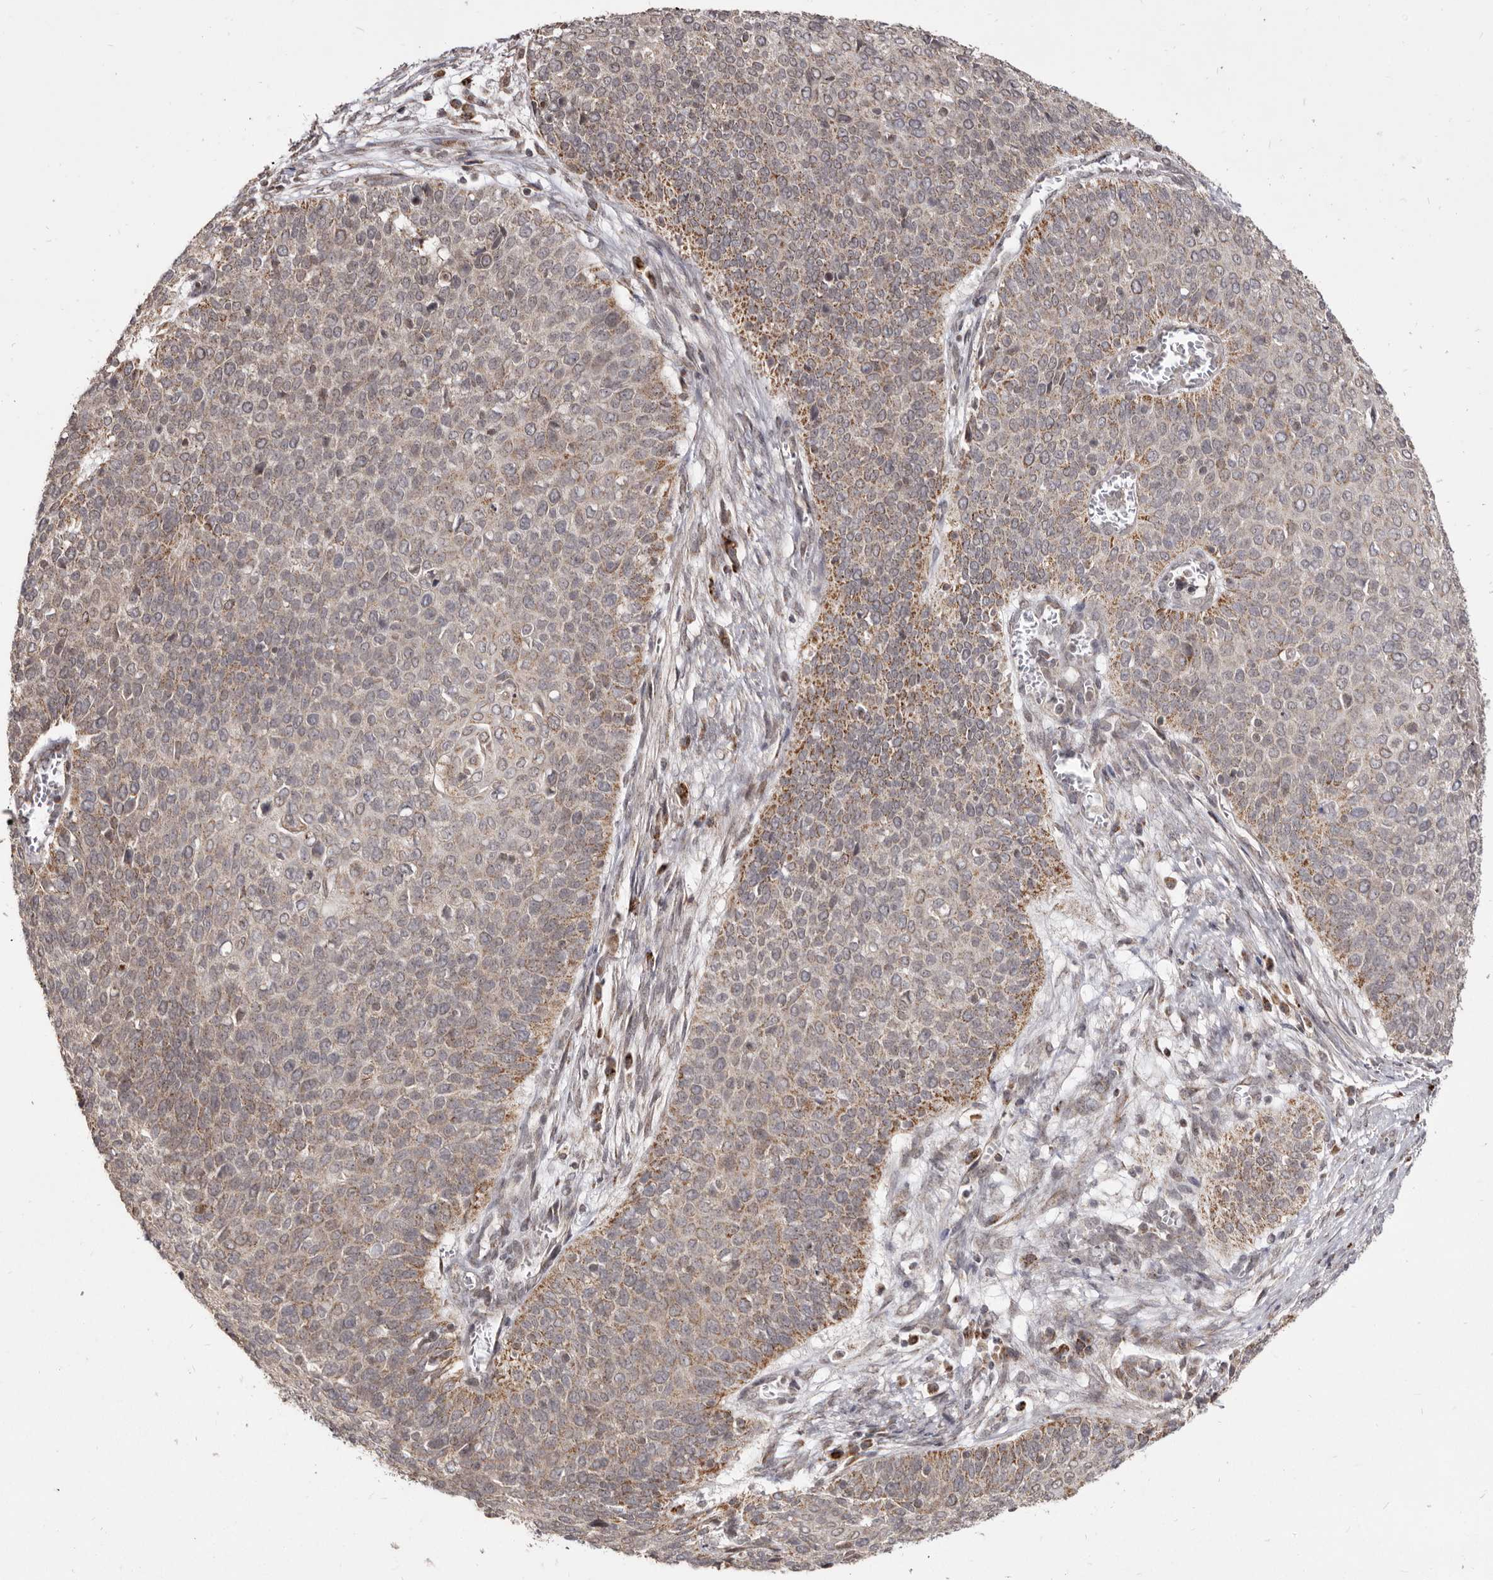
{"staining": {"intensity": "moderate", "quantity": "<25%", "location": "cytoplasmic/membranous"}, "tissue": "cervical cancer", "cell_type": "Tumor cells", "image_type": "cancer", "snomed": [{"axis": "morphology", "description": "Squamous cell carcinoma, NOS"}, {"axis": "topography", "description": "Cervix"}], "caption": "Immunohistochemistry (IHC) histopathology image of neoplastic tissue: human cervical squamous cell carcinoma stained using IHC demonstrates low levels of moderate protein expression localized specifically in the cytoplasmic/membranous of tumor cells, appearing as a cytoplasmic/membranous brown color.", "gene": "THUMPD1", "patient": {"sex": "female", "age": 39}}